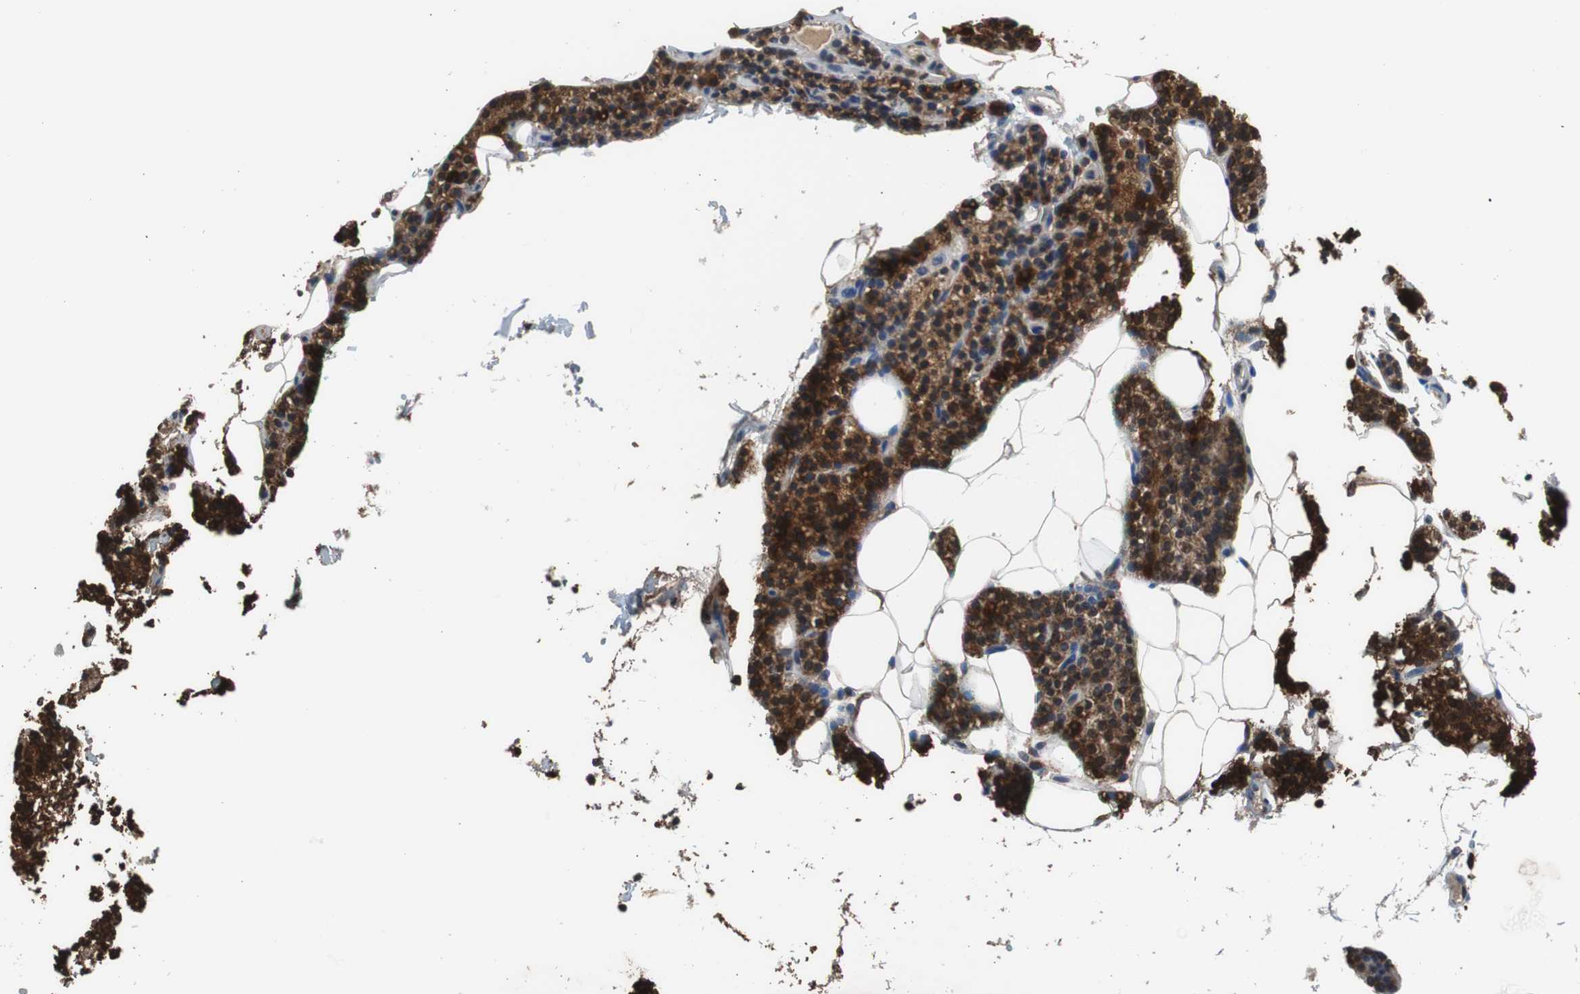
{"staining": {"intensity": "strong", "quantity": ">75%", "location": "cytoplasmic/membranous"}, "tissue": "parathyroid gland", "cell_type": "Glandular cells", "image_type": "normal", "snomed": [{"axis": "morphology", "description": "Normal tissue, NOS"}, {"axis": "topography", "description": "Parathyroid gland"}], "caption": "Parathyroid gland stained for a protein (brown) demonstrates strong cytoplasmic/membranous positive expression in about >75% of glandular cells.", "gene": "HSPA9", "patient": {"sex": "male", "age": 66}}